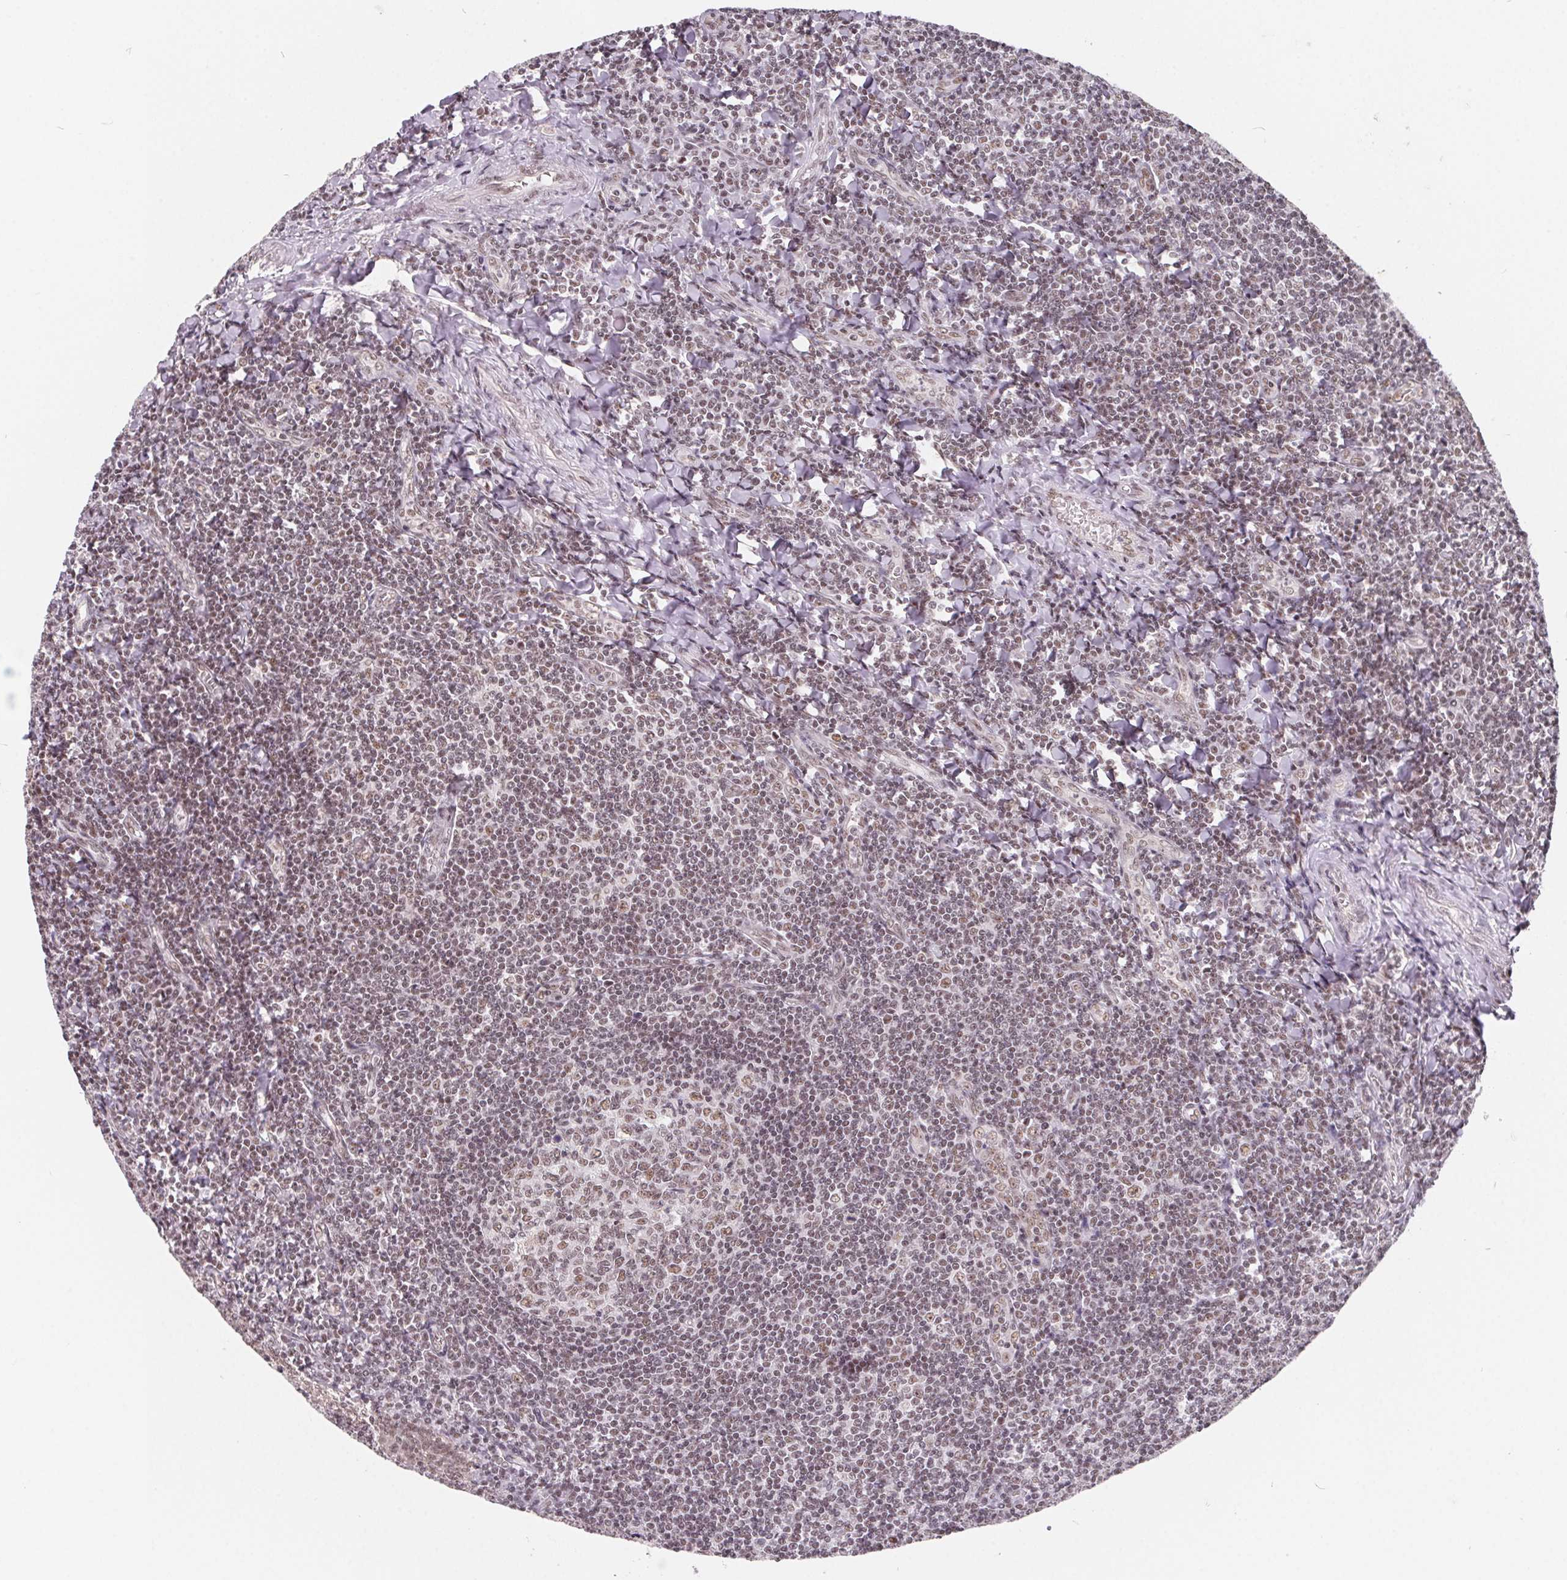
{"staining": {"intensity": "weak", "quantity": ">75%", "location": "nuclear"}, "tissue": "tonsil", "cell_type": "Germinal center cells", "image_type": "normal", "snomed": [{"axis": "morphology", "description": "Normal tissue, NOS"}, {"axis": "morphology", "description": "Inflammation, NOS"}, {"axis": "topography", "description": "Tonsil"}], "caption": "Protein analysis of normal tonsil demonstrates weak nuclear staining in about >75% of germinal center cells. Using DAB (3,3'-diaminobenzidine) (brown) and hematoxylin (blue) stains, captured at high magnification using brightfield microscopy.", "gene": "TCERG1", "patient": {"sex": "female", "age": 31}}